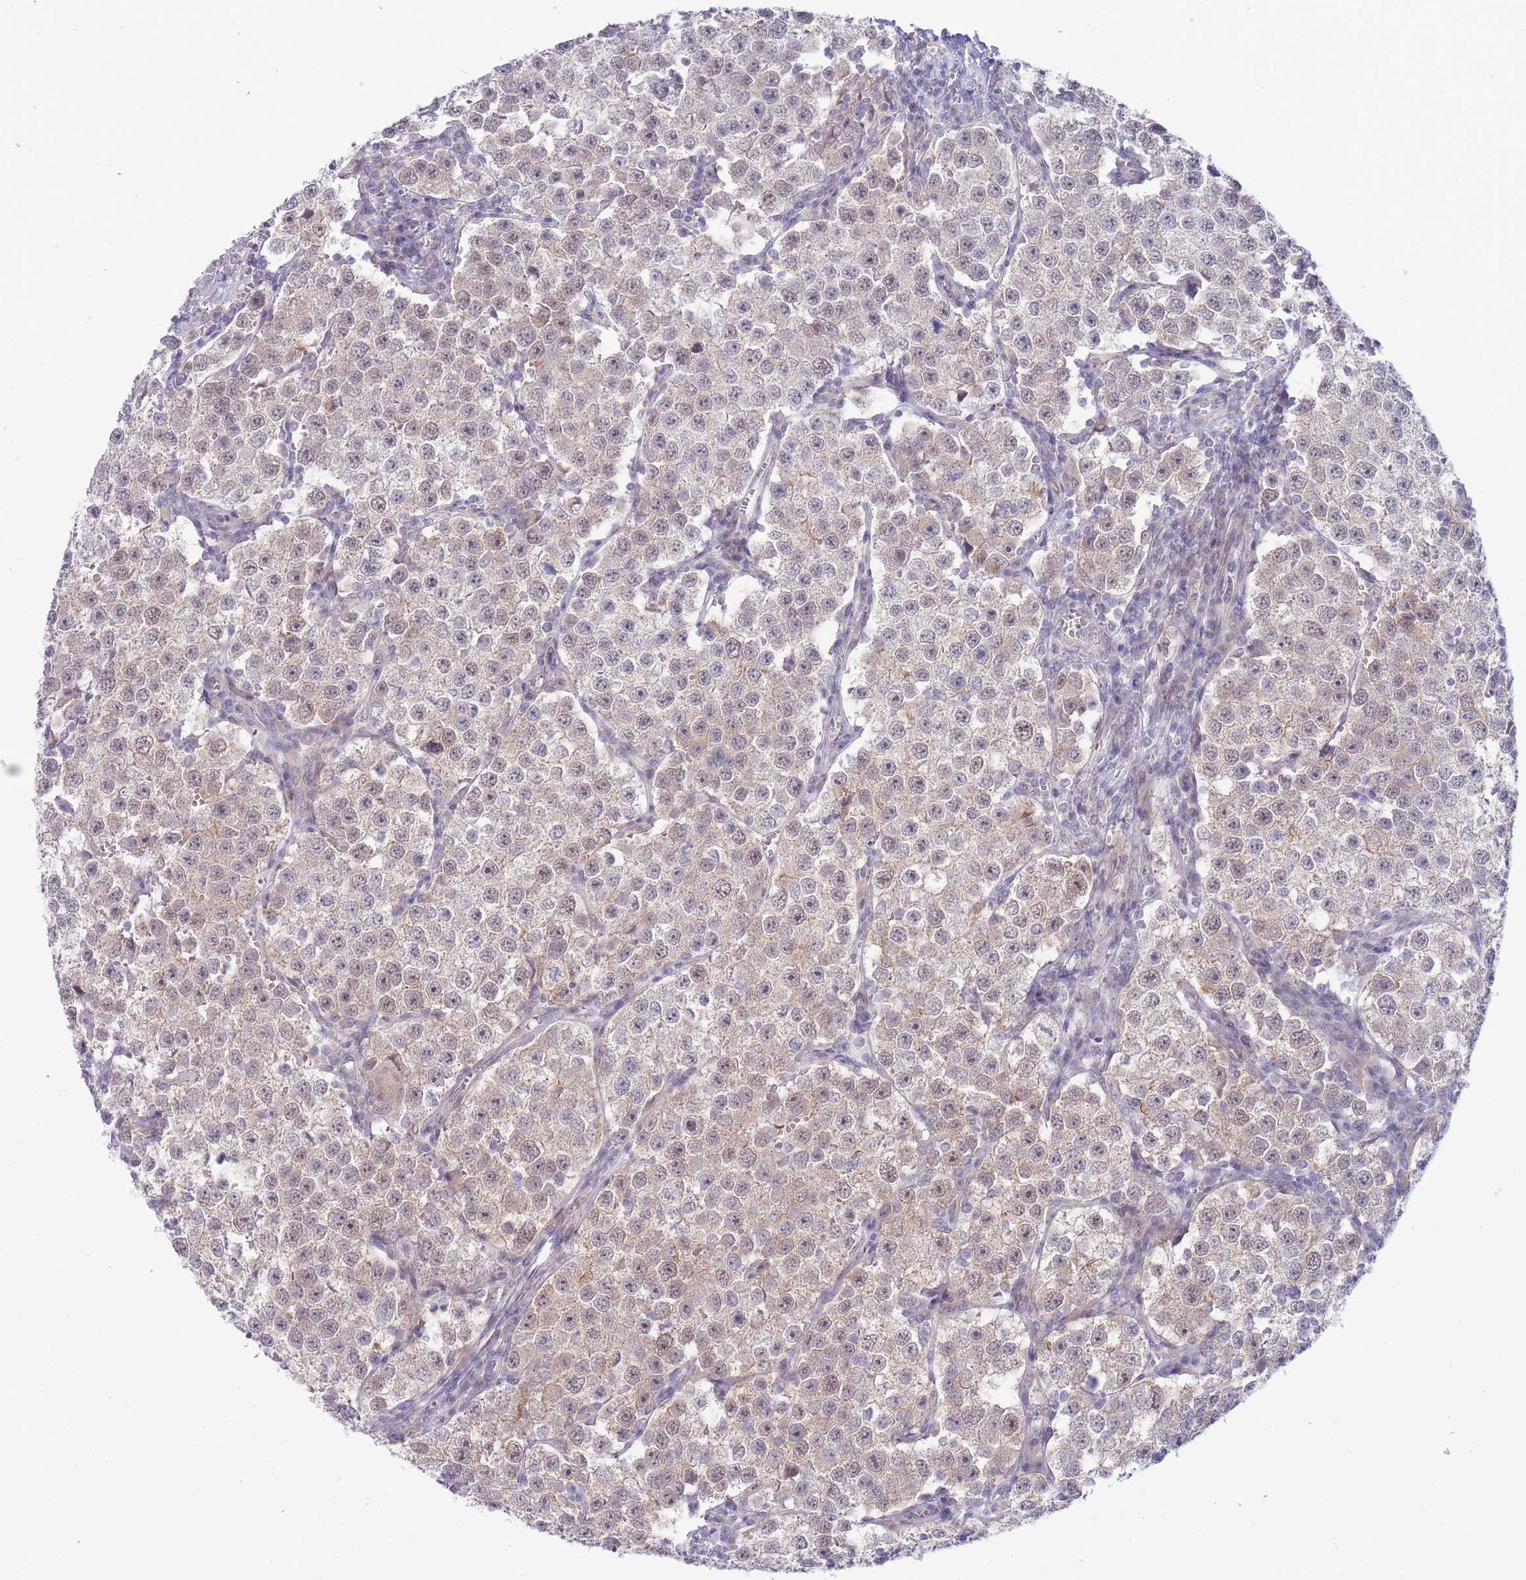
{"staining": {"intensity": "weak", "quantity": "25%-75%", "location": "cytoplasmic/membranous,nuclear"}, "tissue": "testis cancer", "cell_type": "Tumor cells", "image_type": "cancer", "snomed": [{"axis": "morphology", "description": "Seminoma, NOS"}, {"axis": "topography", "description": "Testis"}], "caption": "Immunohistochemistry of seminoma (testis) reveals low levels of weak cytoplasmic/membranous and nuclear positivity in about 25%-75% of tumor cells.", "gene": "FBXO46", "patient": {"sex": "male", "age": 37}}